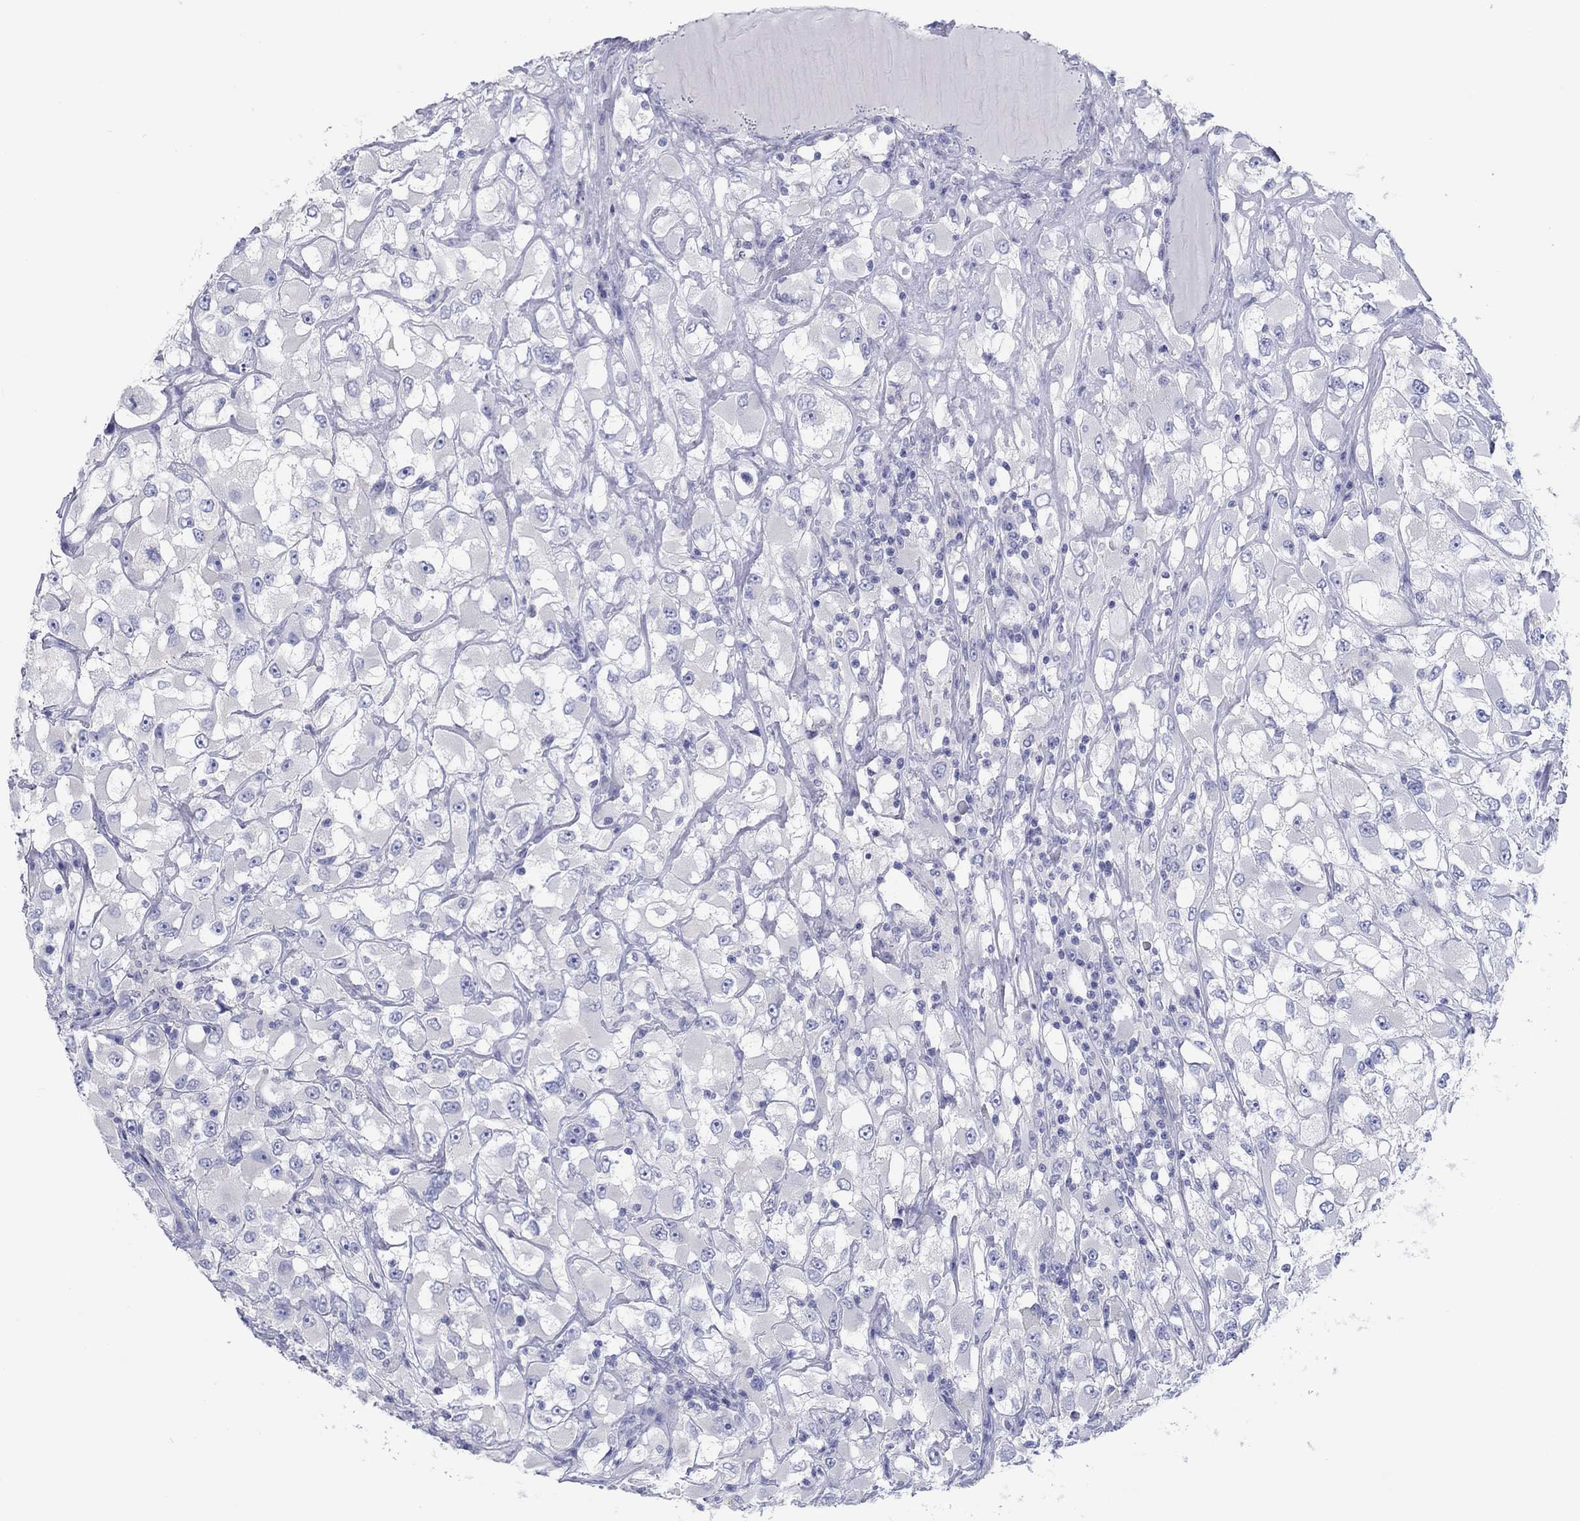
{"staining": {"intensity": "negative", "quantity": "none", "location": "none"}, "tissue": "renal cancer", "cell_type": "Tumor cells", "image_type": "cancer", "snomed": [{"axis": "morphology", "description": "Adenocarcinoma, NOS"}, {"axis": "topography", "description": "Kidney"}], "caption": "This is a histopathology image of immunohistochemistry (IHC) staining of renal cancer (adenocarcinoma), which shows no expression in tumor cells.", "gene": "ERICH3", "patient": {"sex": "female", "age": 52}}